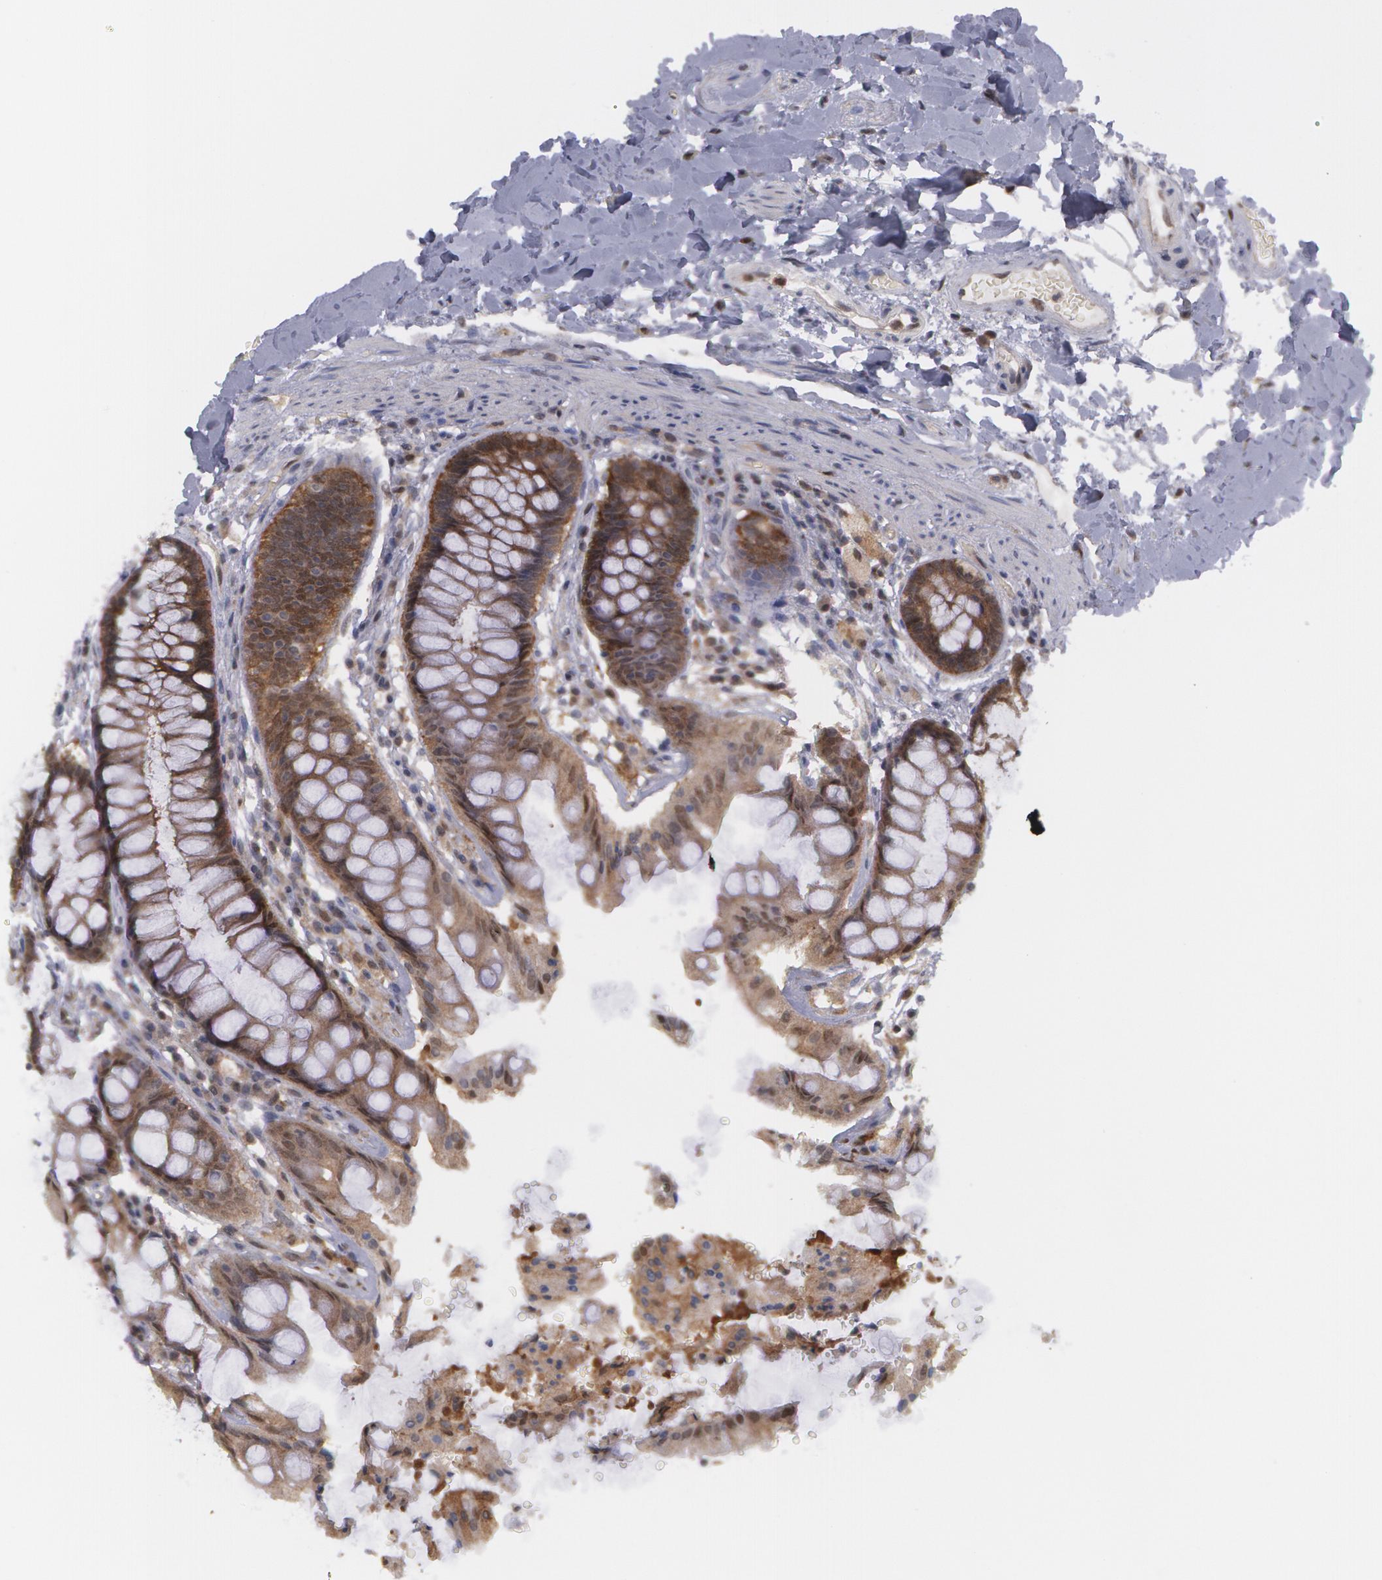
{"staining": {"intensity": "moderate", "quantity": ">75%", "location": "cytoplasmic/membranous"}, "tissue": "rectum", "cell_type": "Glandular cells", "image_type": "normal", "snomed": [{"axis": "morphology", "description": "Normal tissue, NOS"}, {"axis": "topography", "description": "Rectum"}], "caption": "Immunohistochemistry image of benign human rectum stained for a protein (brown), which displays medium levels of moderate cytoplasmic/membranous expression in approximately >75% of glandular cells.", "gene": "TXNRD1", "patient": {"sex": "female", "age": 46}}